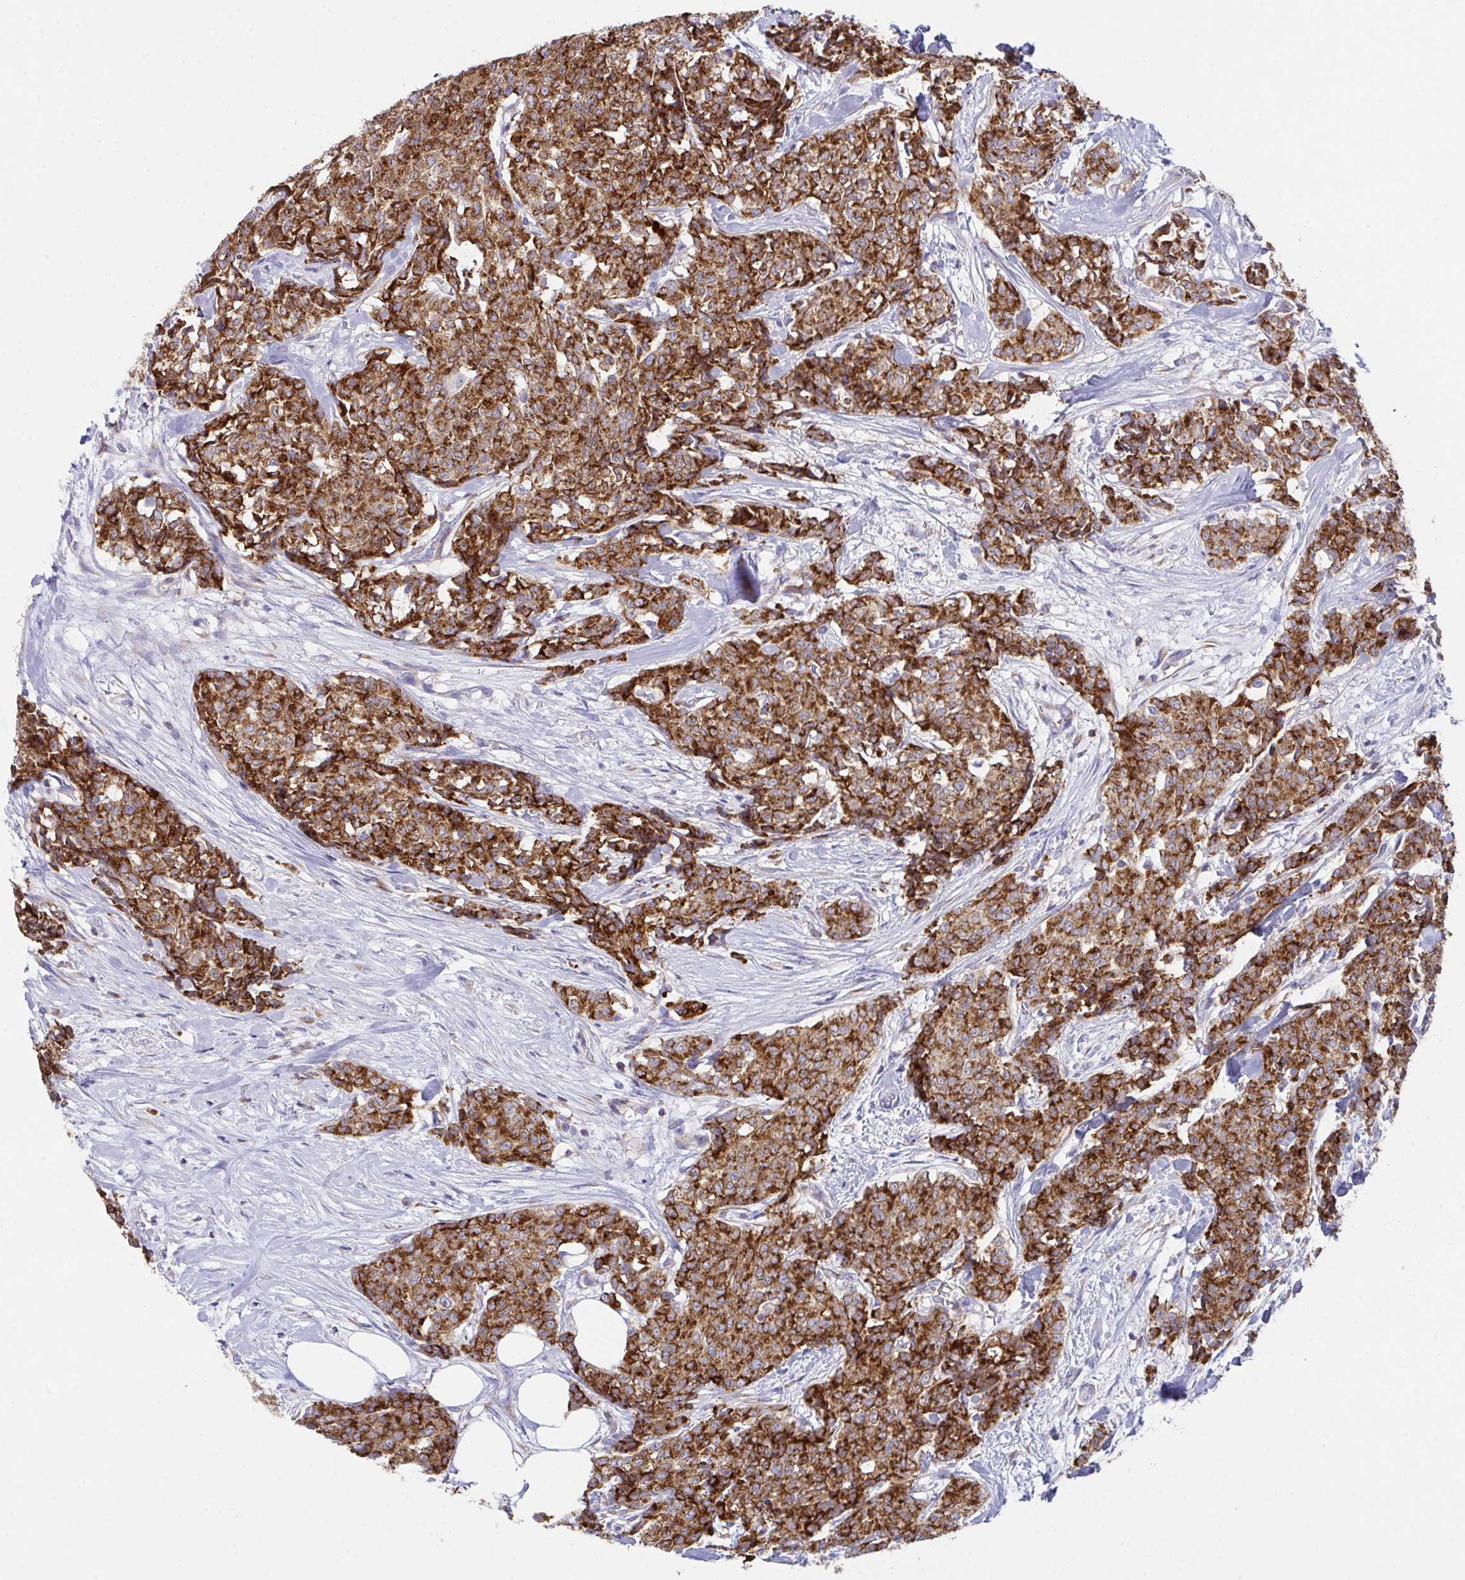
{"staining": {"intensity": "strong", "quantity": ">75%", "location": "cytoplasmic/membranous"}, "tissue": "breast cancer", "cell_type": "Tumor cells", "image_type": "cancer", "snomed": [{"axis": "morphology", "description": "Duct carcinoma"}, {"axis": "topography", "description": "Breast"}], "caption": "Breast invasive ductal carcinoma was stained to show a protein in brown. There is high levels of strong cytoplasmic/membranous staining in approximately >75% of tumor cells.", "gene": "MIA3", "patient": {"sex": "female", "age": 91}}